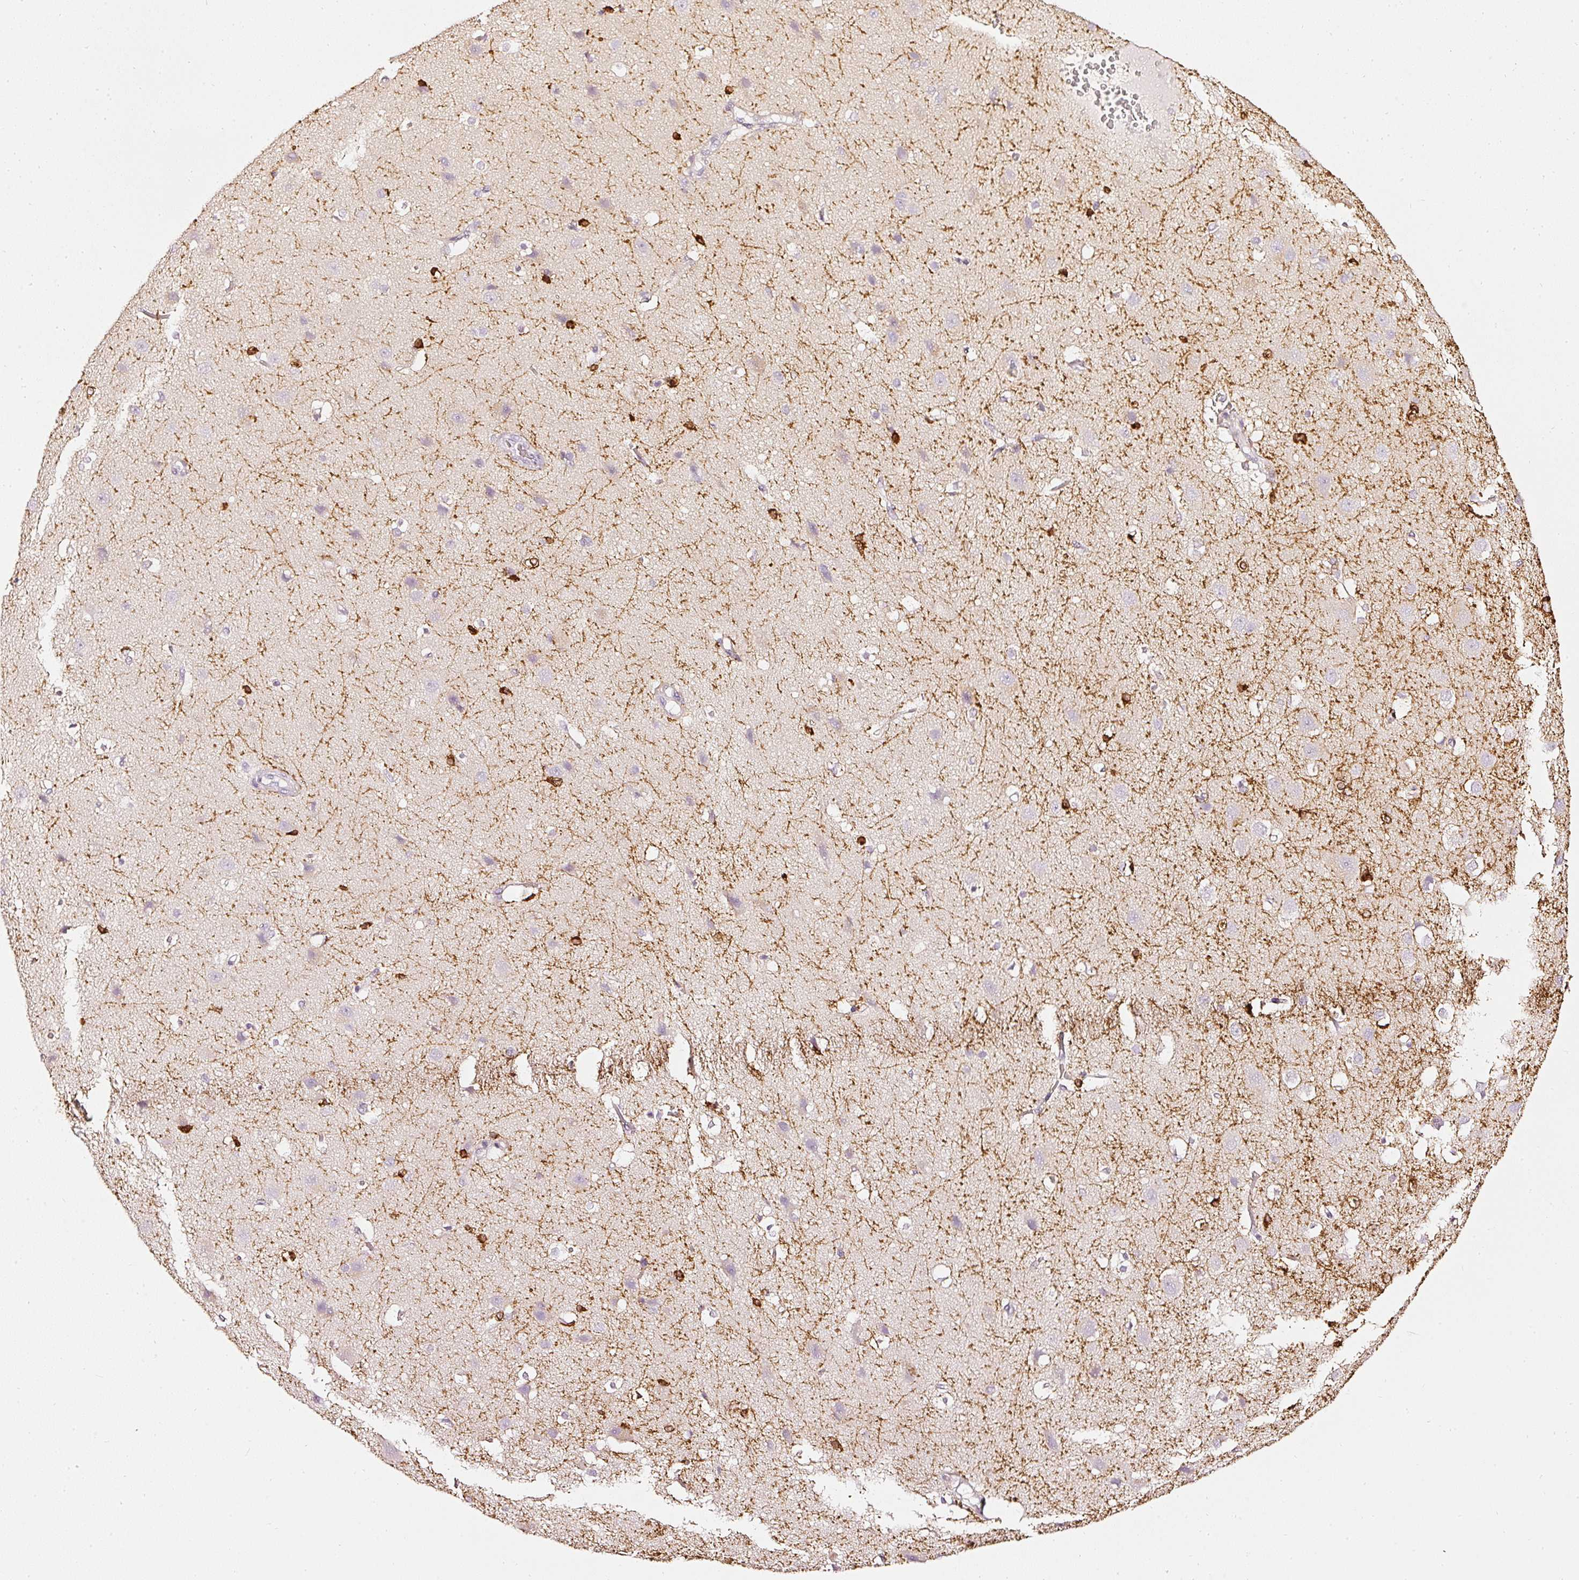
{"staining": {"intensity": "negative", "quantity": "none", "location": "none"}, "tissue": "cerebral cortex", "cell_type": "Endothelial cells", "image_type": "normal", "snomed": [{"axis": "morphology", "description": "Normal tissue, NOS"}, {"axis": "topography", "description": "Cerebral cortex"}], "caption": "The immunohistochemistry (IHC) micrograph has no significant positivity in endothelial cells of cerebral cortex.", "gene": "CNP", "patient": {"sex": "male", "age": 37}}